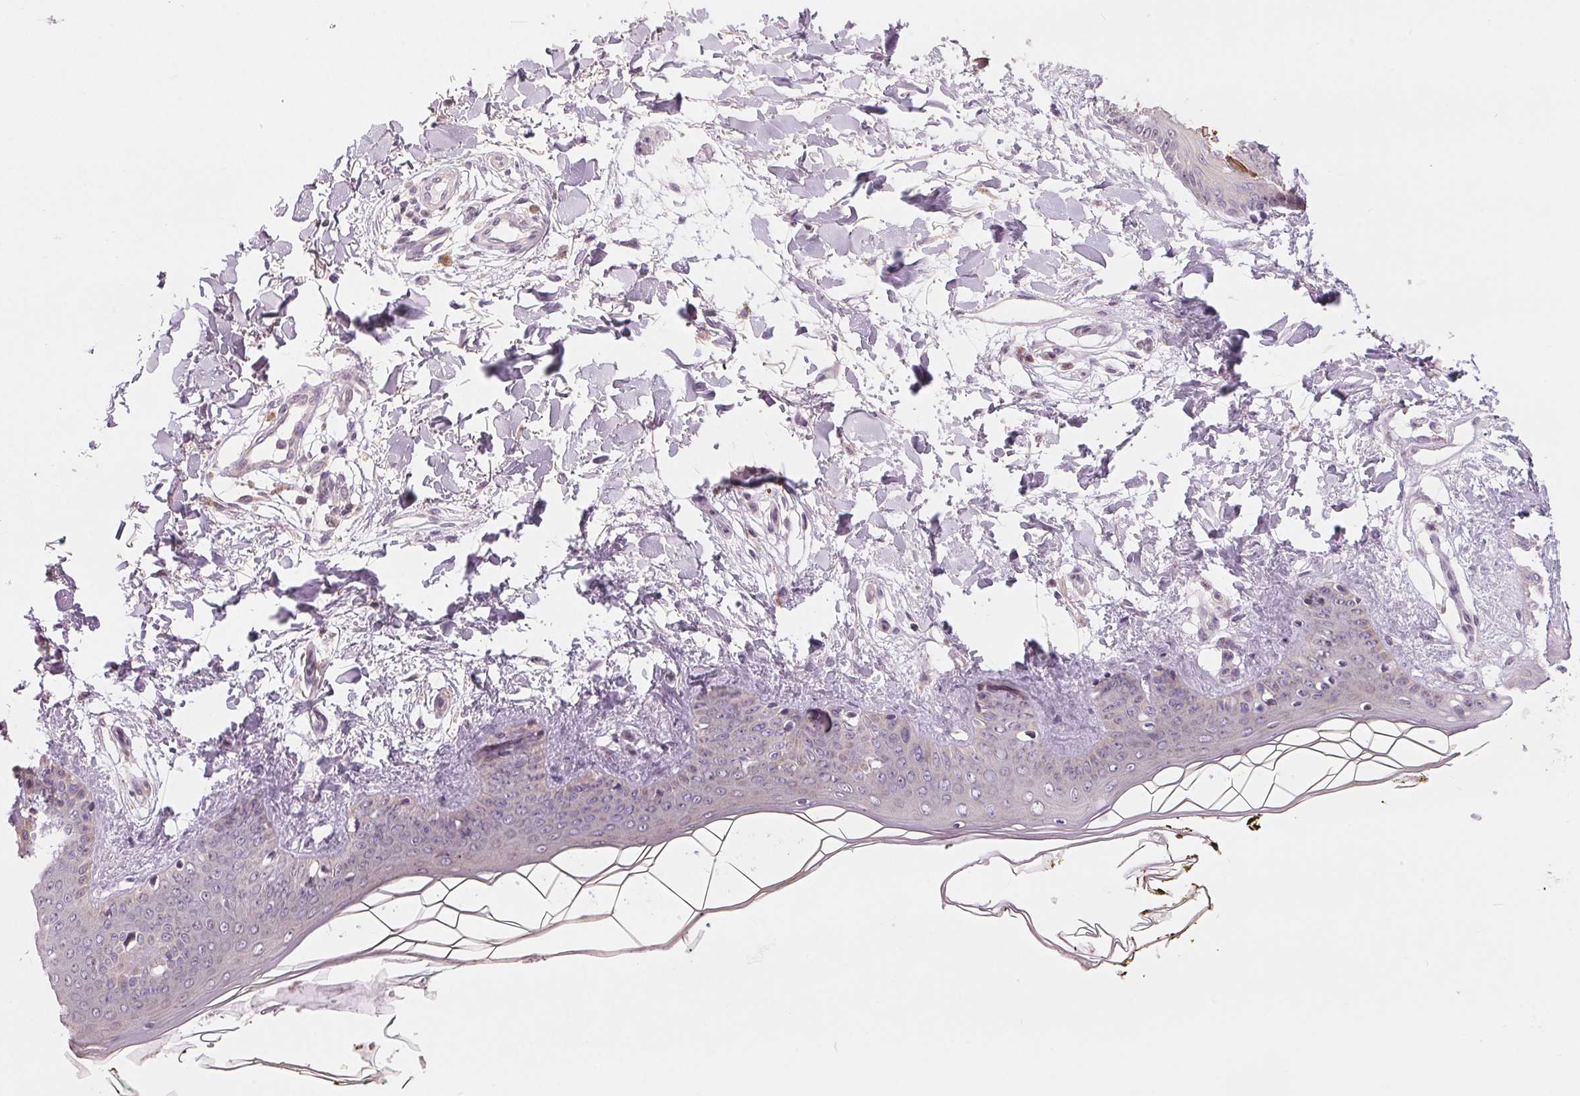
{"staining": {"intensity": "negative", "quantity": "none", "location": "none"}, "tissue": "skin", "cell_type": "Fibroblasts", "image_type": "normal", "snomed": [{"axis": "morphology", "description": "Normal tissue, NOS"}, {"axis": "topography", "description": "Skin"}], "caption": "A high-resolution micrograph shows IHC staining of normal skin, which exhibits no significant expression in fibroblasts.", "gene": "VTCN1", "patient": {"sex": "female", "age": 34}}